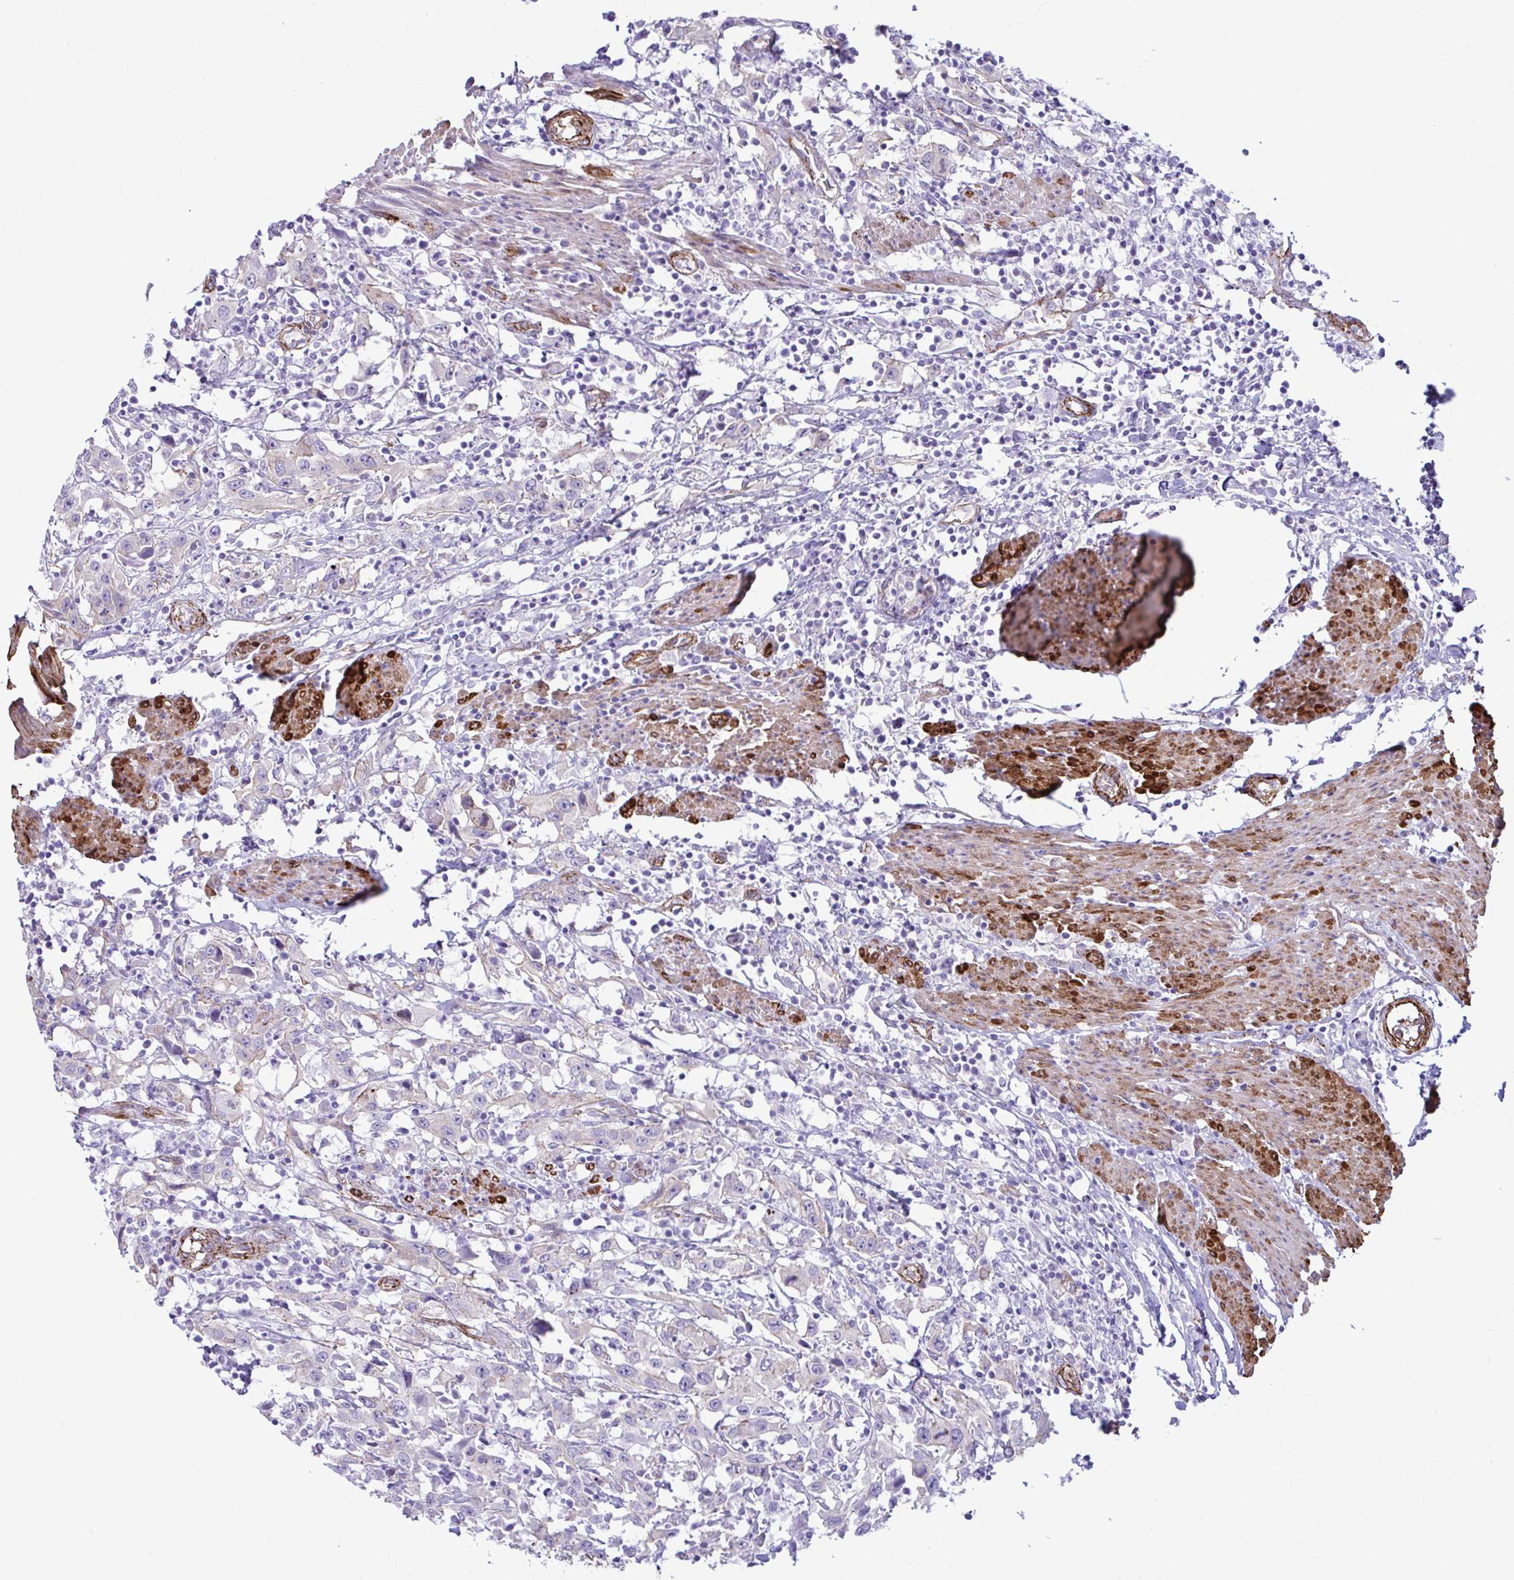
{"staining": {"intensity": "negative", "quantity": "none", "location": "none"}, "tissue": "urothelial cancer", "cell_type": "Tumor cells", "image_type": "cancer", "snomed": [{"axis": "morphology", "description": "Urothelial carcinoma, High grade"}, {"axis": "topography", "description": "Urinary bladder"}], "caption": "Tumor cells show no significant protein positivity in urothelial cancer.", "gene": "SYNPO2L", "patient": {"sex": "male", "age": 61}}